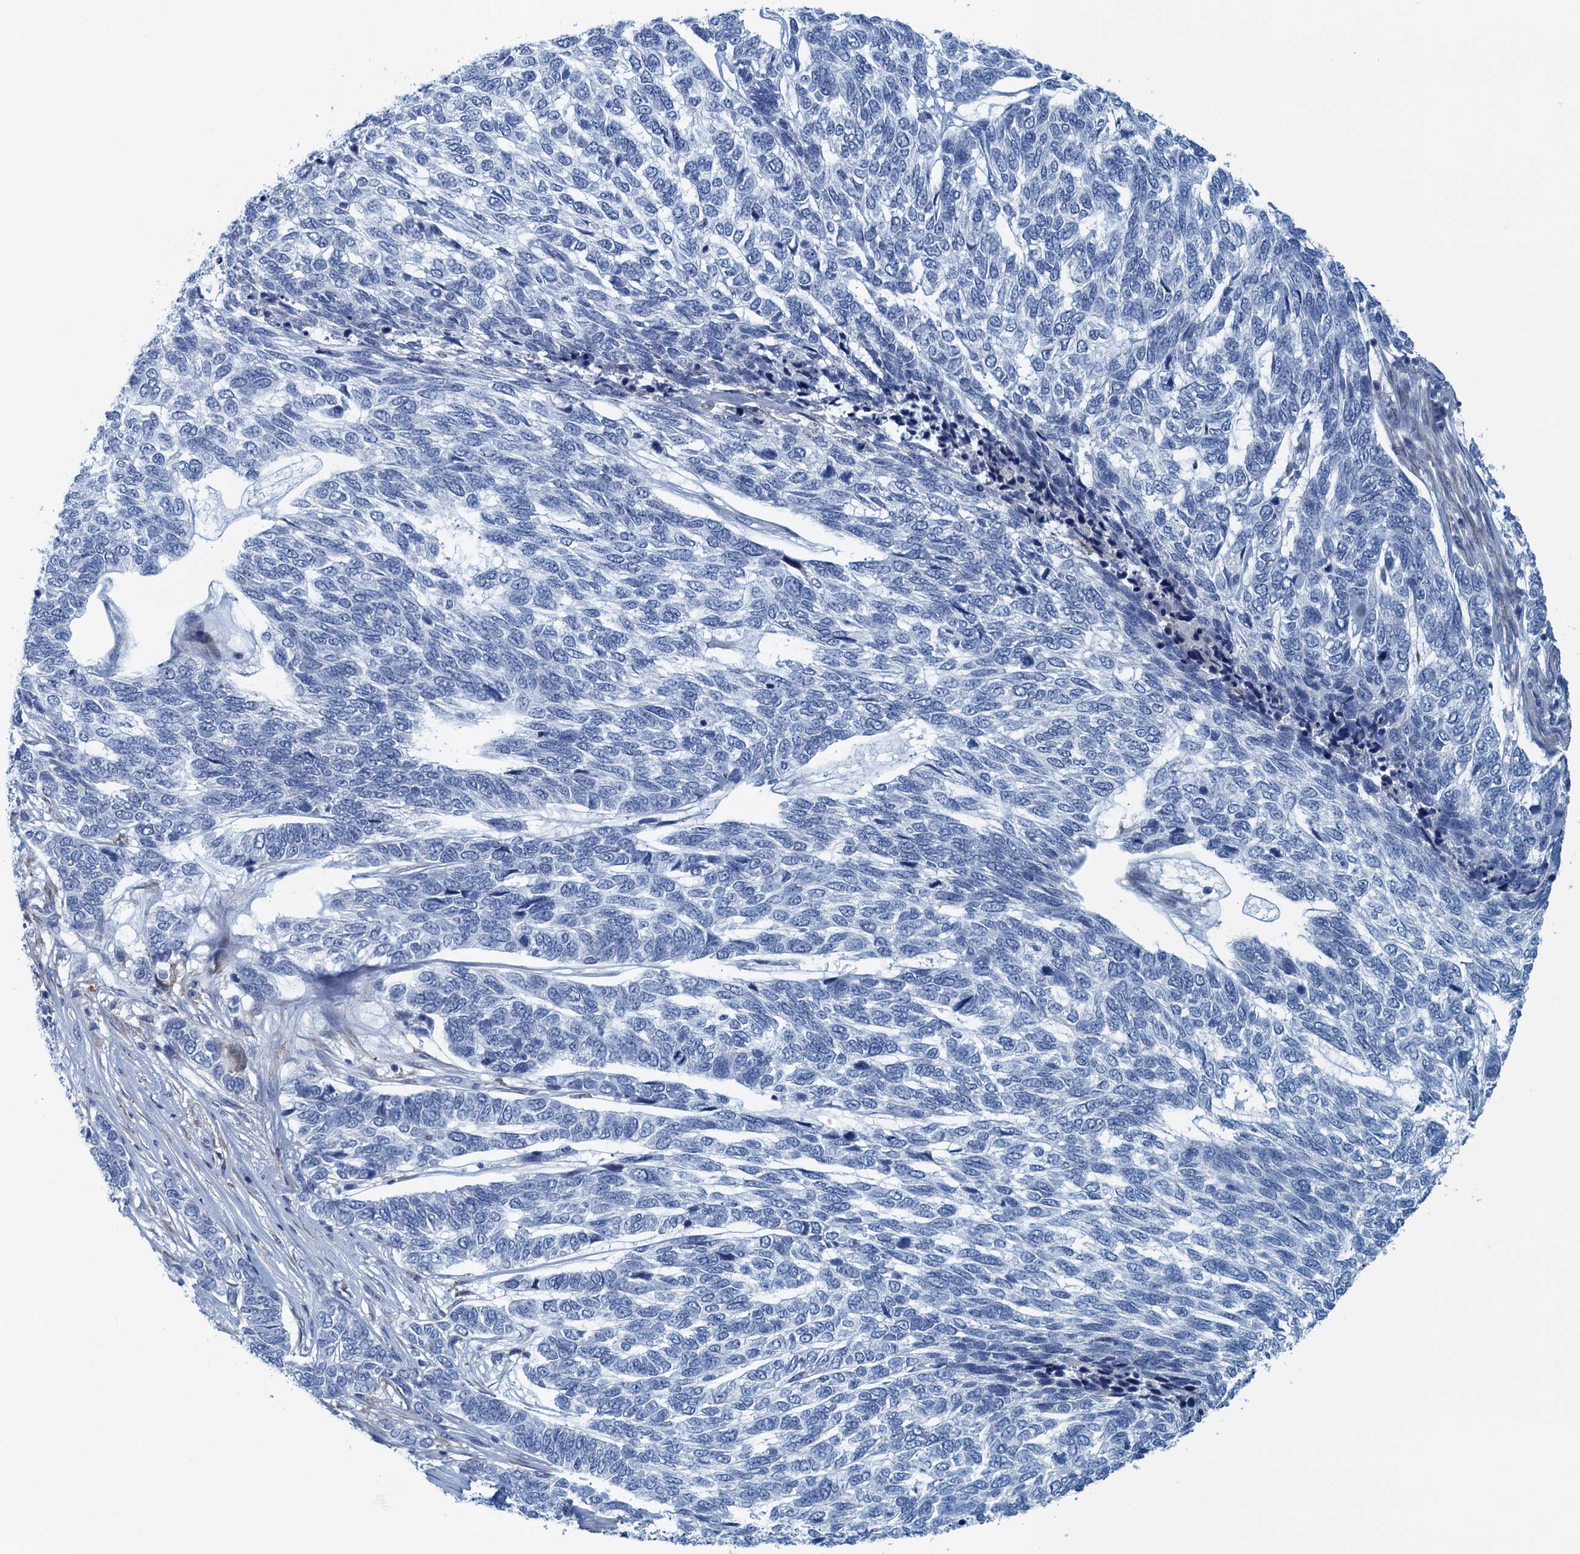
{"staining": {"intensity": "negative", "quantity": "none", "location": "none"}, "tissue": "skin cancer", "cell_type": "Tumor cells", "image_type": "cancer", "snomed": [{"axis": "morphology", "description": "Basal cell carcinoma"}, {"axis": "topography", "description": "Skin"}], "caption": "DAB (3,3'-diaminobenzidine) immunohistochemical staining of skin cancer (basal cell carcinoma) displays no significant positivity in tumor cells.", "gene": "C10orf88", "patient": {"sex": "female", "age": 65}}